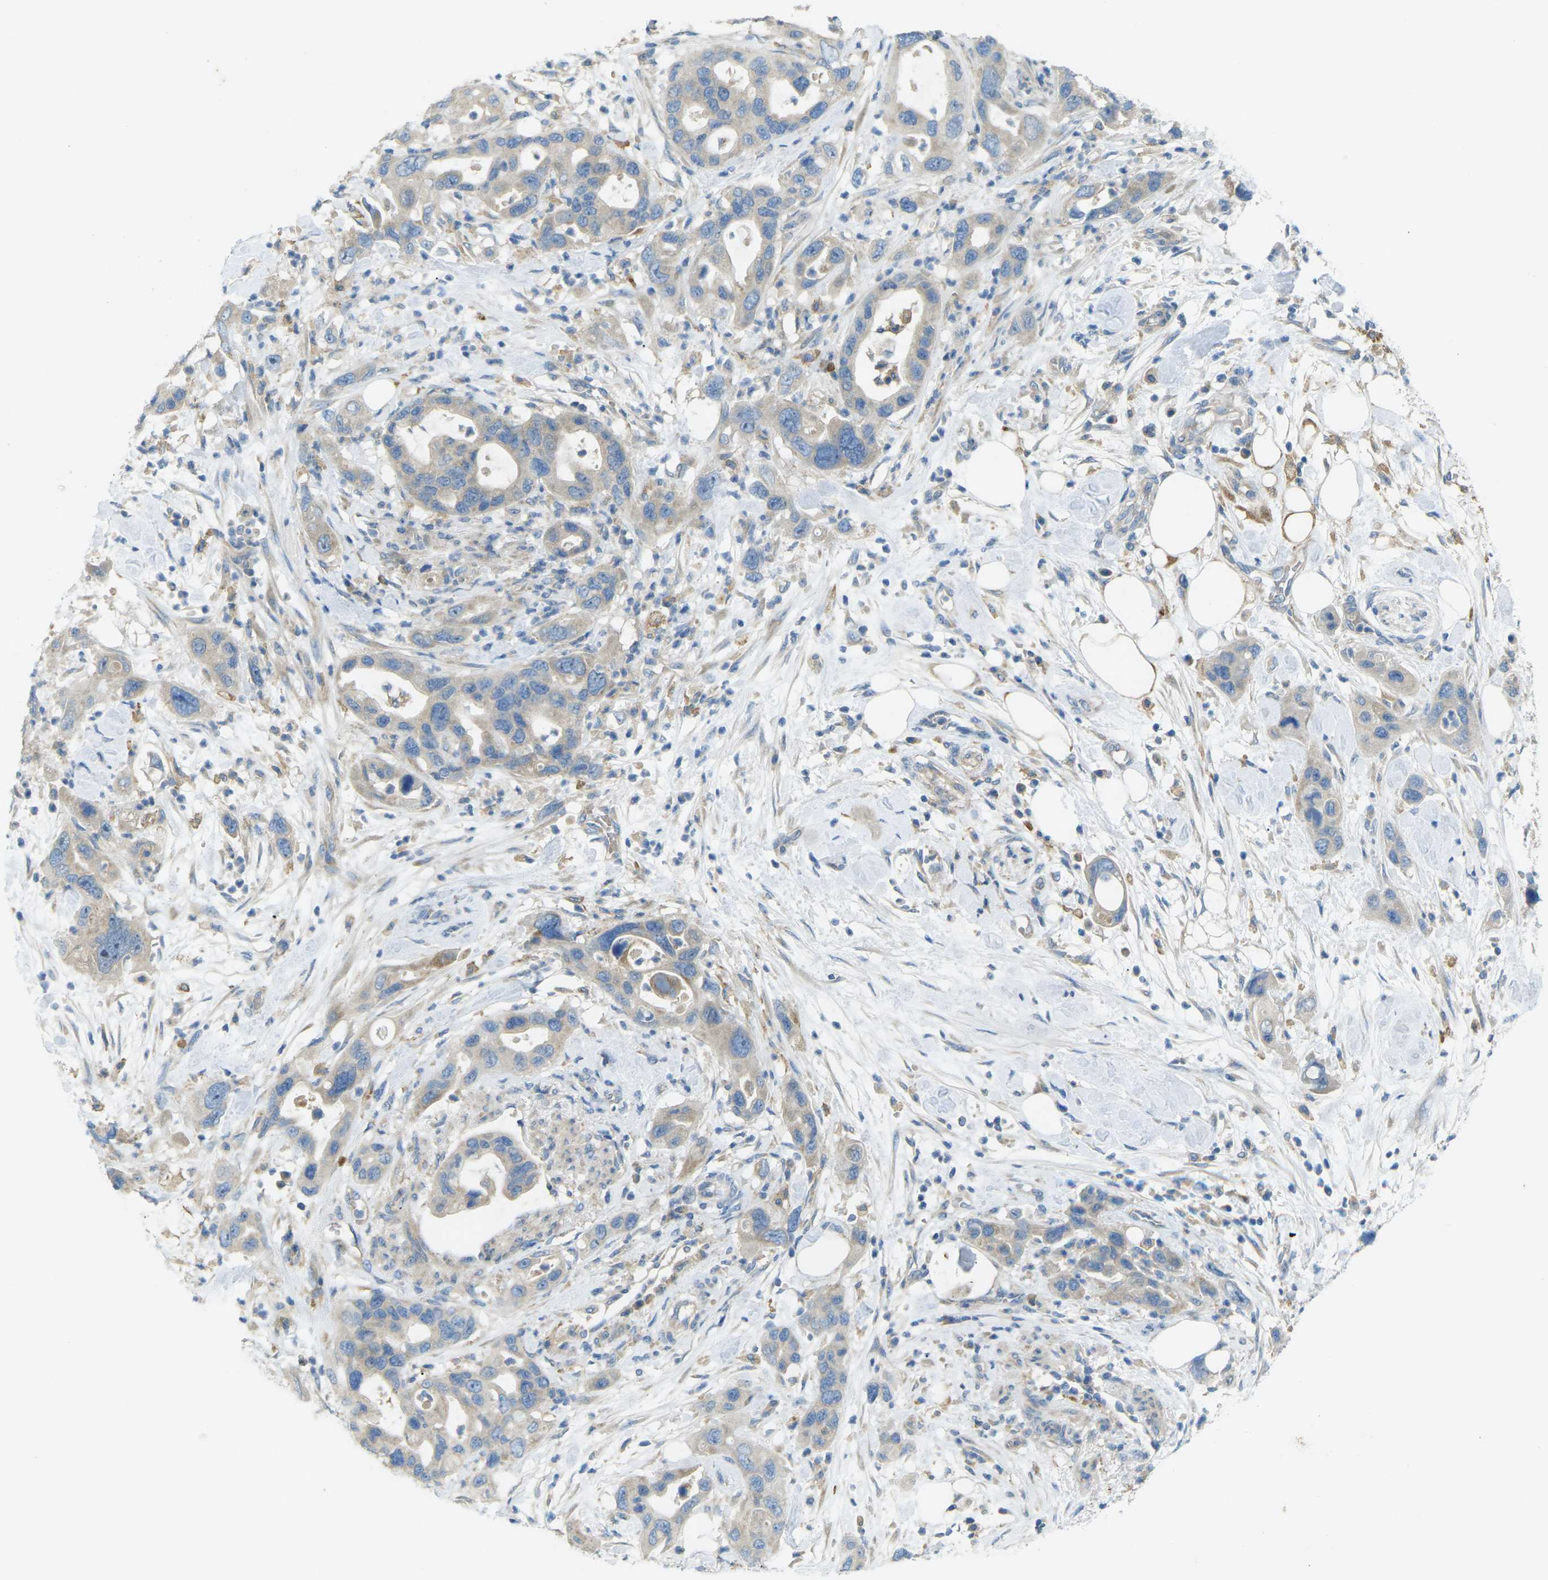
{"staining": {"intensity": "weak", "quantity": "25%-75%", "location": "cytoplasmic/membranous"}, "tissue": "pancreatic cancer", "cell_type": "Tumor cells", "image_type": "cancer", "snomed": [{"axis": "morphology", "description": "Normal tissue, NOS"}, {"axis": "morphology", "description": "Adenocarcinoma, NOS"}, {"axis": "topography", "description": "Pancreas"}], "caption": "Approximately 25%-75% of tumor cells in human pancreatic adenocarcinoma demonstrate weak cytoplasmic/membranous protein staining as visualized by brown immunohistochemical staining.", "gene": "MYLK4", "patient": {"sex": "female", "age": 71}}